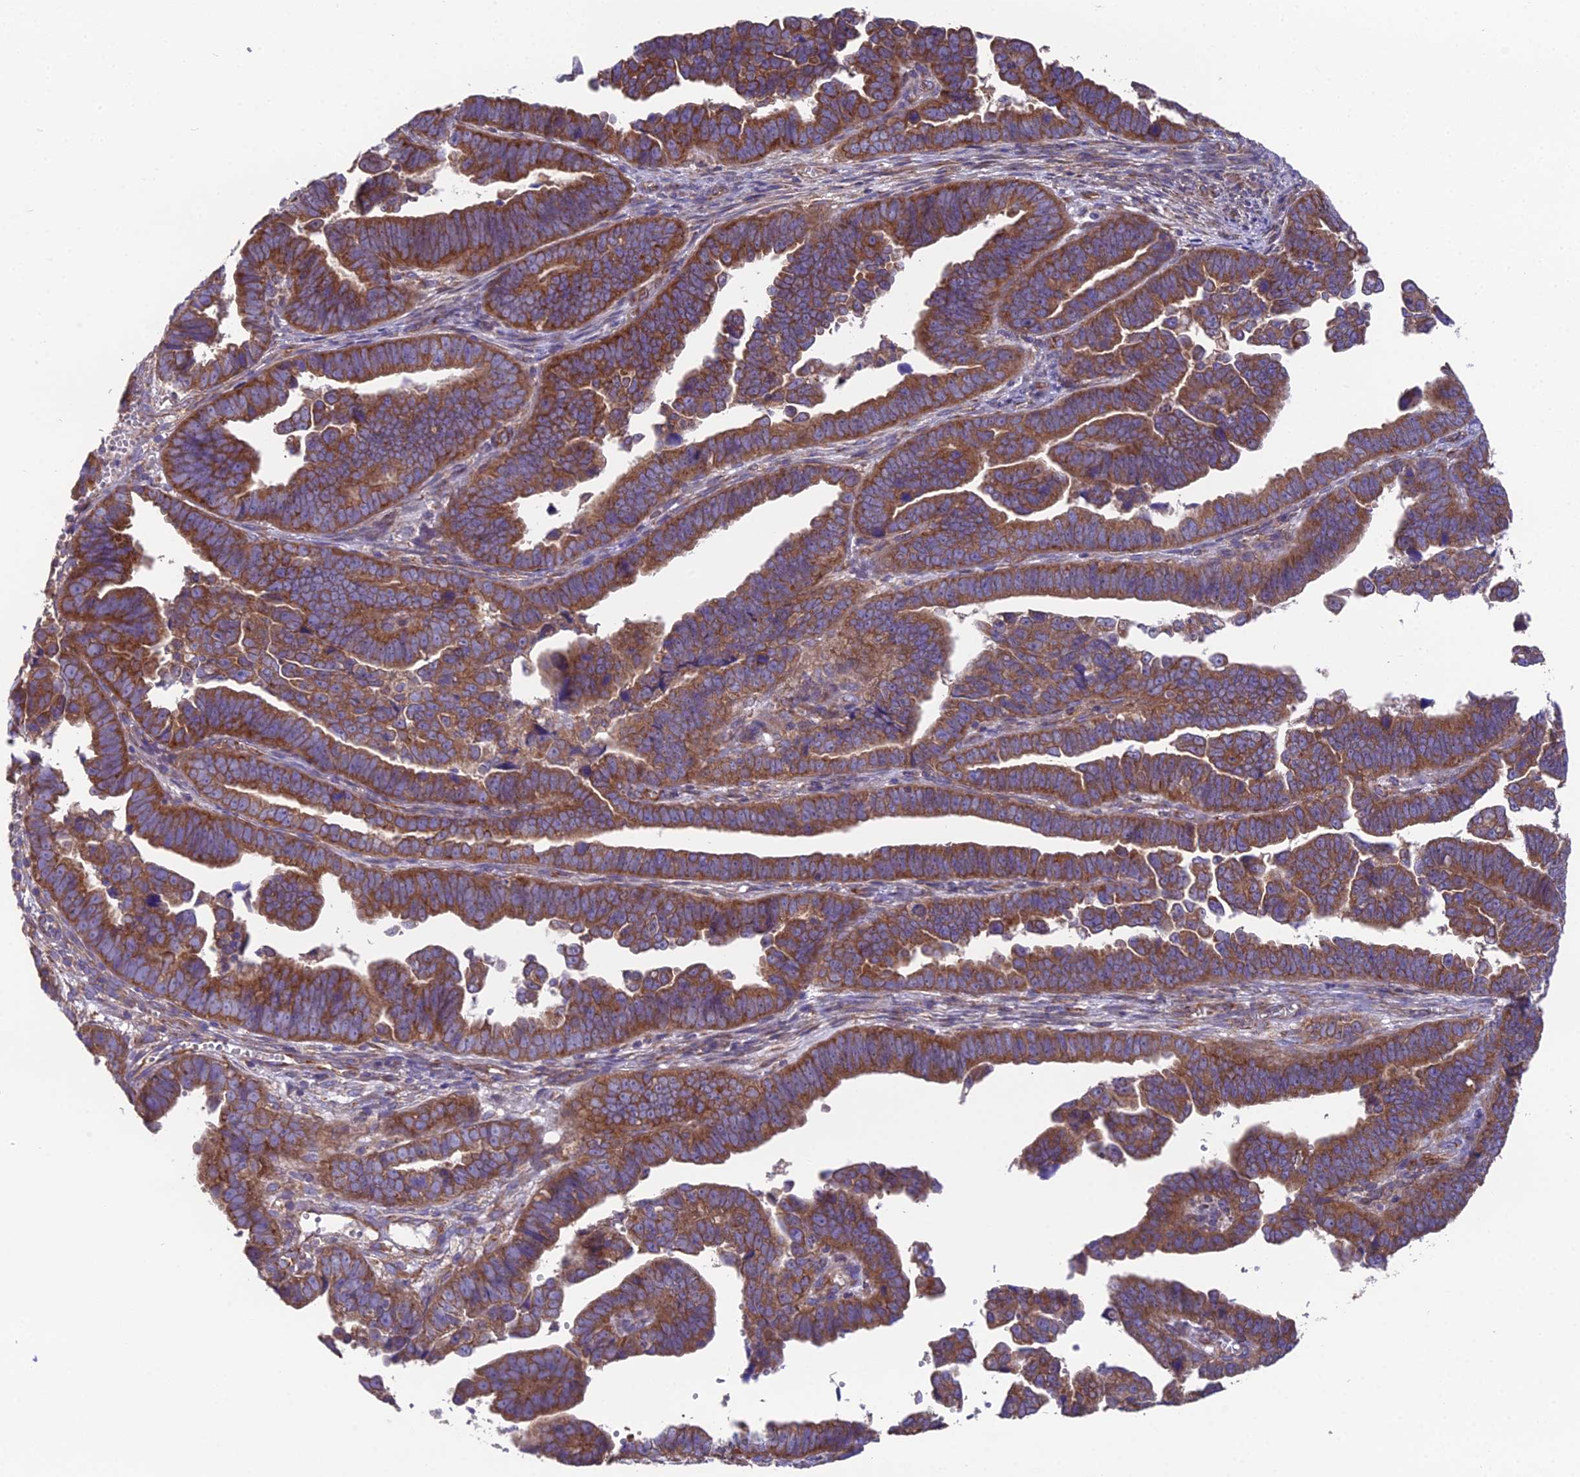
{"staining": {"intensity": "strong", "quantity": ">75%", "location": "cytoplasmic/membranous"}, "tissue": "endometrial cancer", "cell_type": "Tumor cells", "image_type": "cancer", "snomed": [{"axis": "morphology", "description": "Adenocarcinoma, NOS"}, {"axis": "topography", "description": "Endometrium"}], "caption": "Brown immunohistochemical staining in adenocarcinoma (endometrial) reveals strong cytoplasmic/membranous expression in about >75% of tumor cells. (brown staining indicates protein expression, while blue staining denotes nuclei).", "gene": "BLOC1S4", "patient": {"sex": "female", "age": 75}}